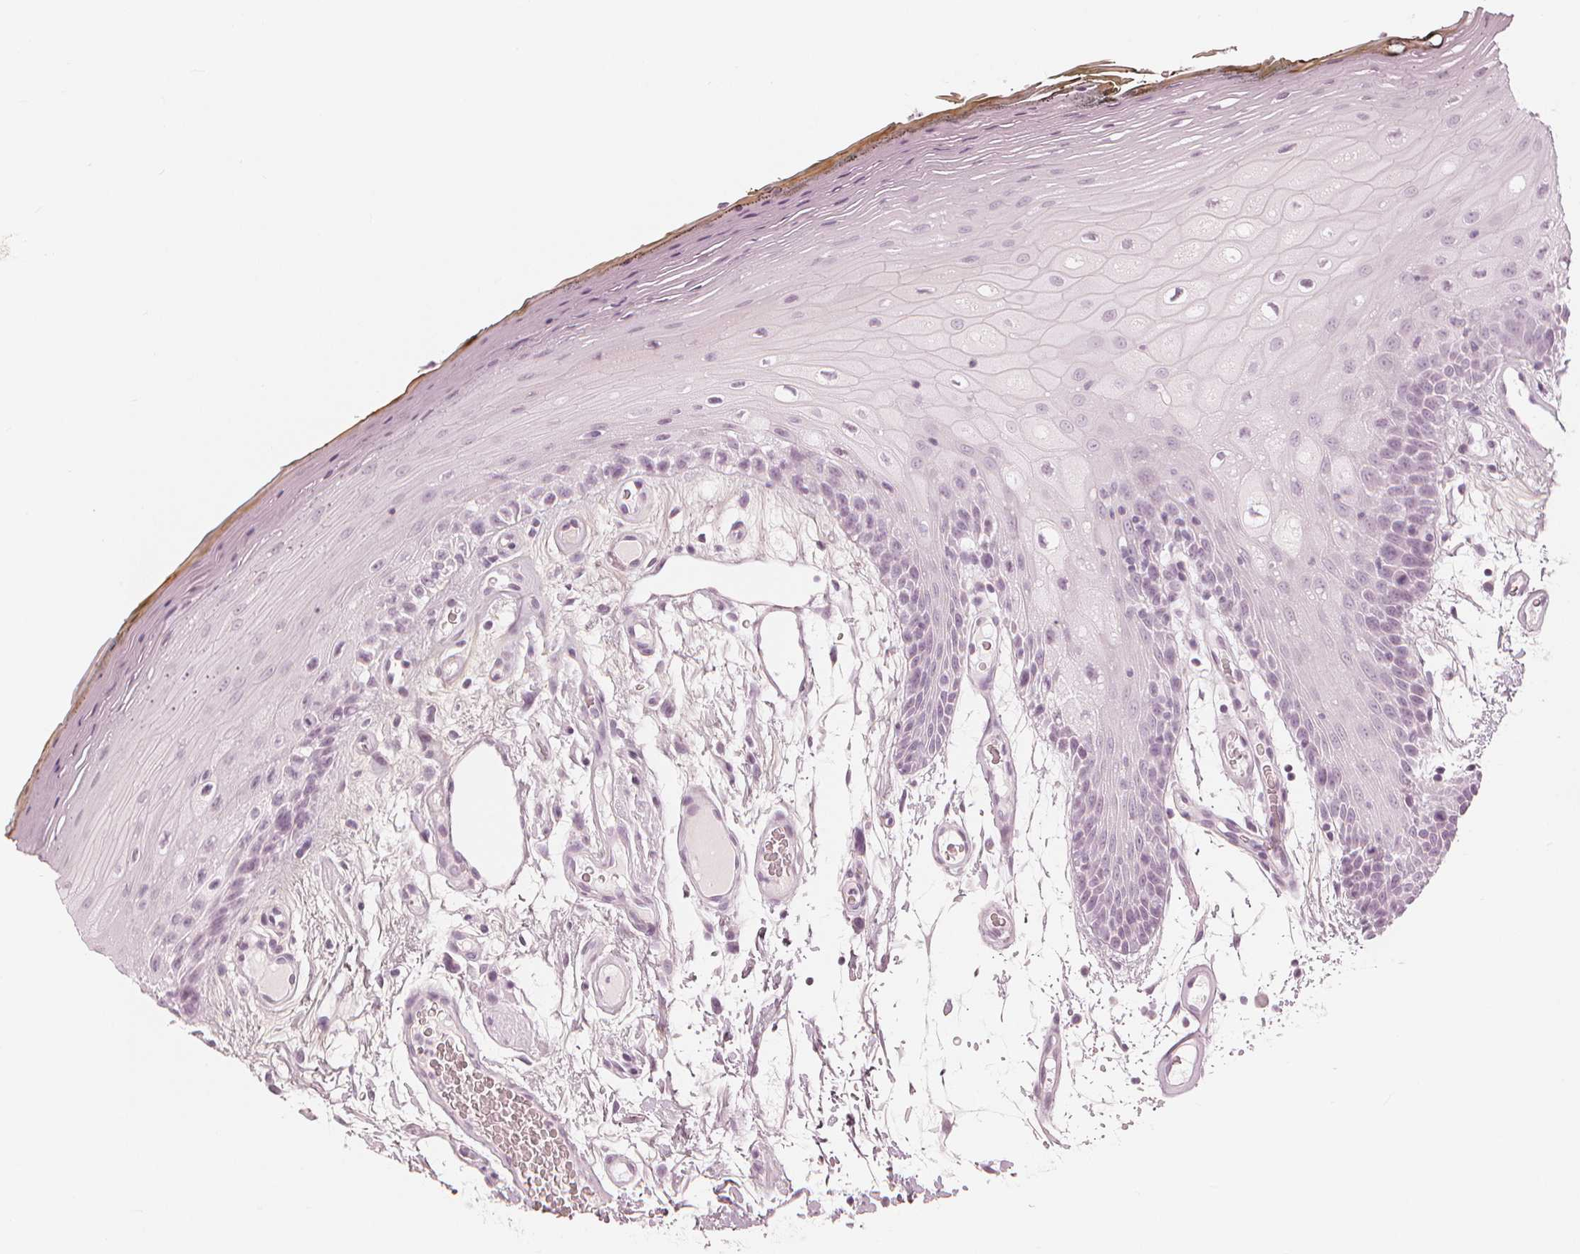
{"staining": {"intensity": "negative", "quantity": "none", "location": "none"}, "tissue": "oral mucosa", "cell_type": "Squamous epithelial cells", "image_type": "normal", "snomed": [{"axis": "morphology", "description": "Normal tissue, NOS"}, {"axis": "morphology", "description": "Squamous cell carcinoma, NOS"}, {"axis": "topography", "description": "Oral tissue"}, {"axis": "topography", "description": "Head-Neck"}], "caption": "Oral mucosa stained for a protein using IHC exhibits no positivity squamous epithelial cells.", "gene": "PAEP", "patient": {"sex": "male", "age": 52}}